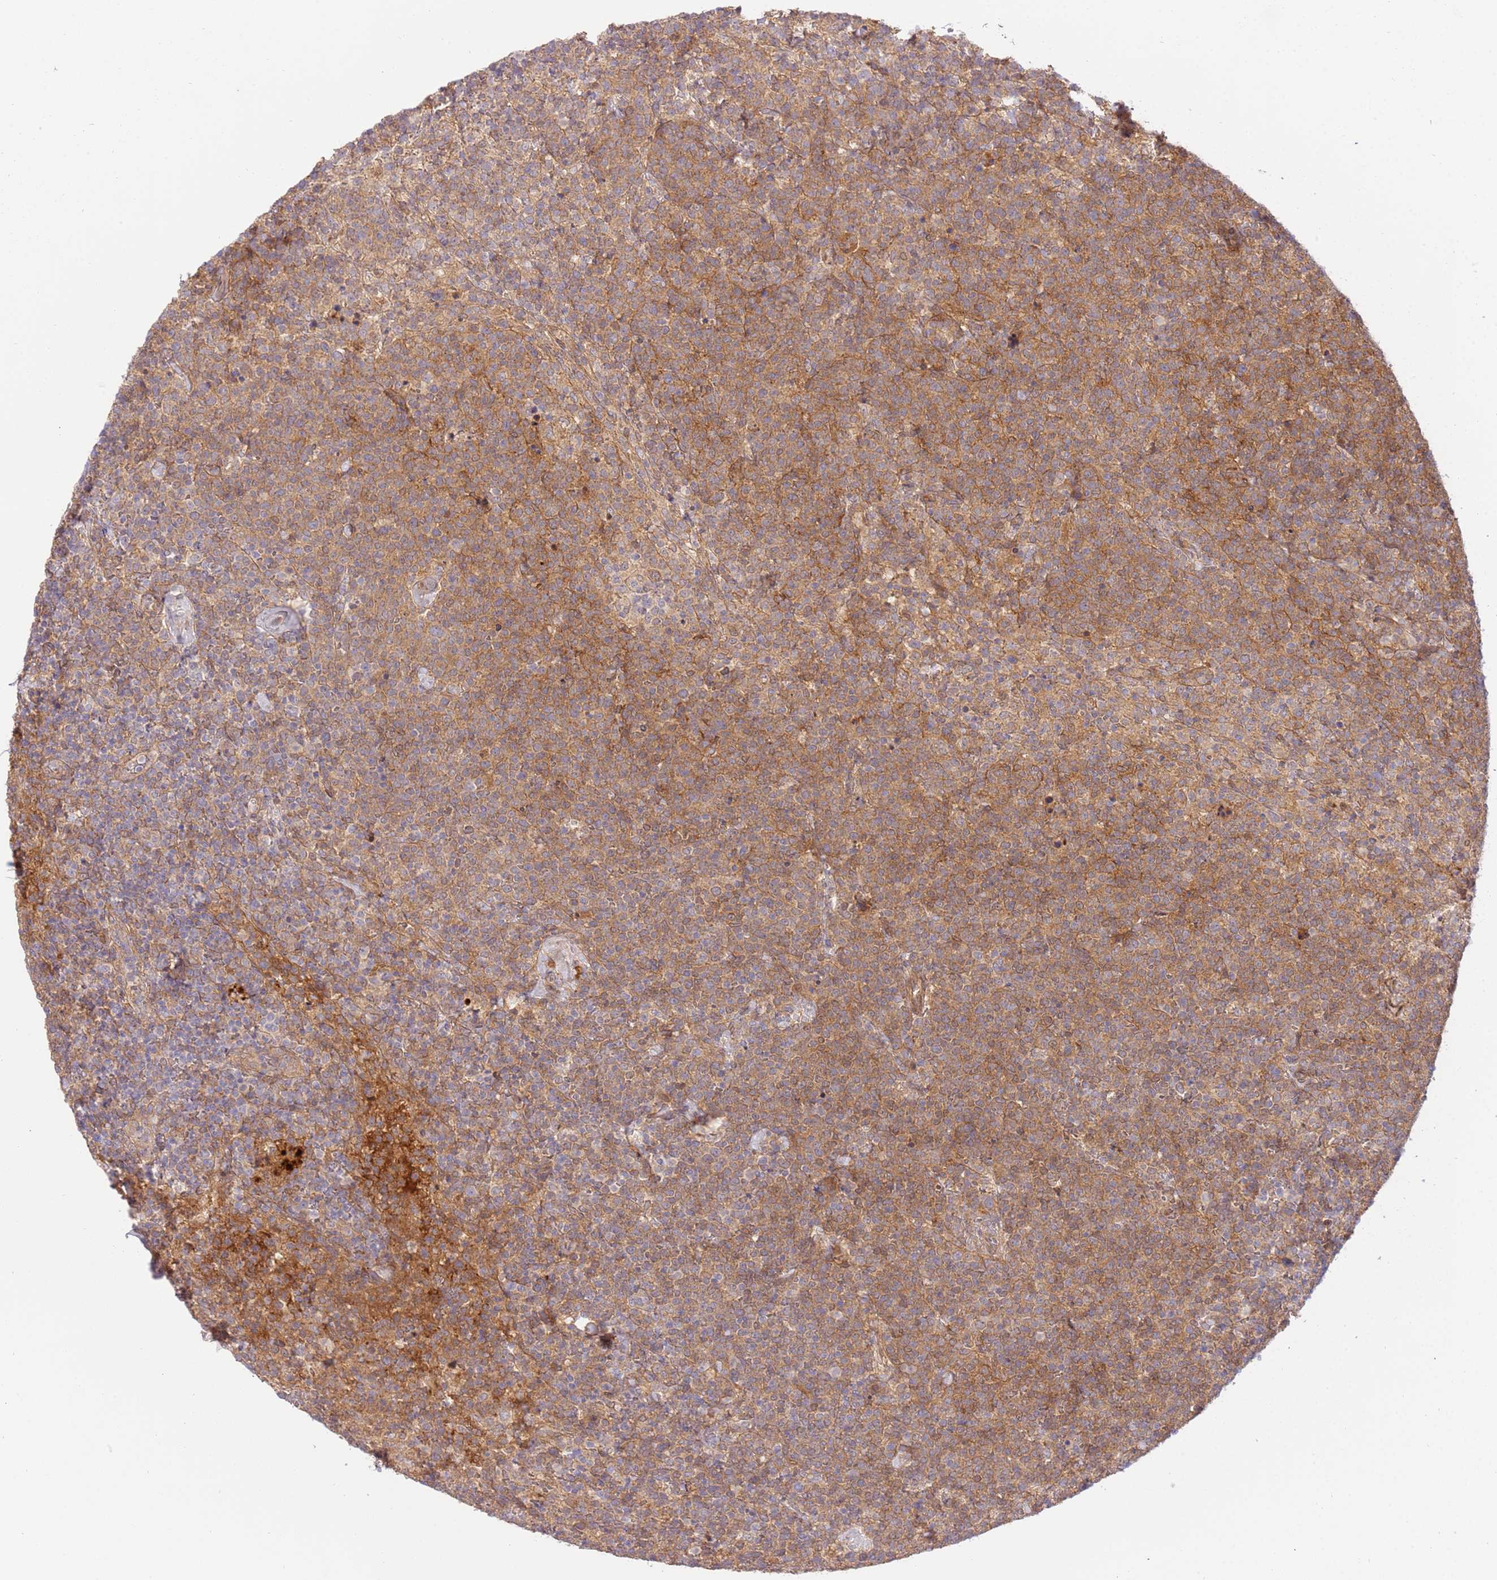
{"staining": {"intensity": "moderate", "quantity": ">75%", "location": "cytoplasmic/membranous"}, "tissue": "lymphoma", "cell_type": "Tumor cells", "image_type": "cancer", "snomed": [{"axis": "morphology", "description": "Malignant lymphoma, non-Hodgkin's type, High grade"}, {"axis": "topography", "description": "Lymph node"}], "caption": "Human lymphoma stained for a protein (brown) reveals moderate cytoplasmic/membranous positive positivity in approximately >75% of tumor cells.", "gene": "C8G", "patient": {"sex": "male", "age": 61}}